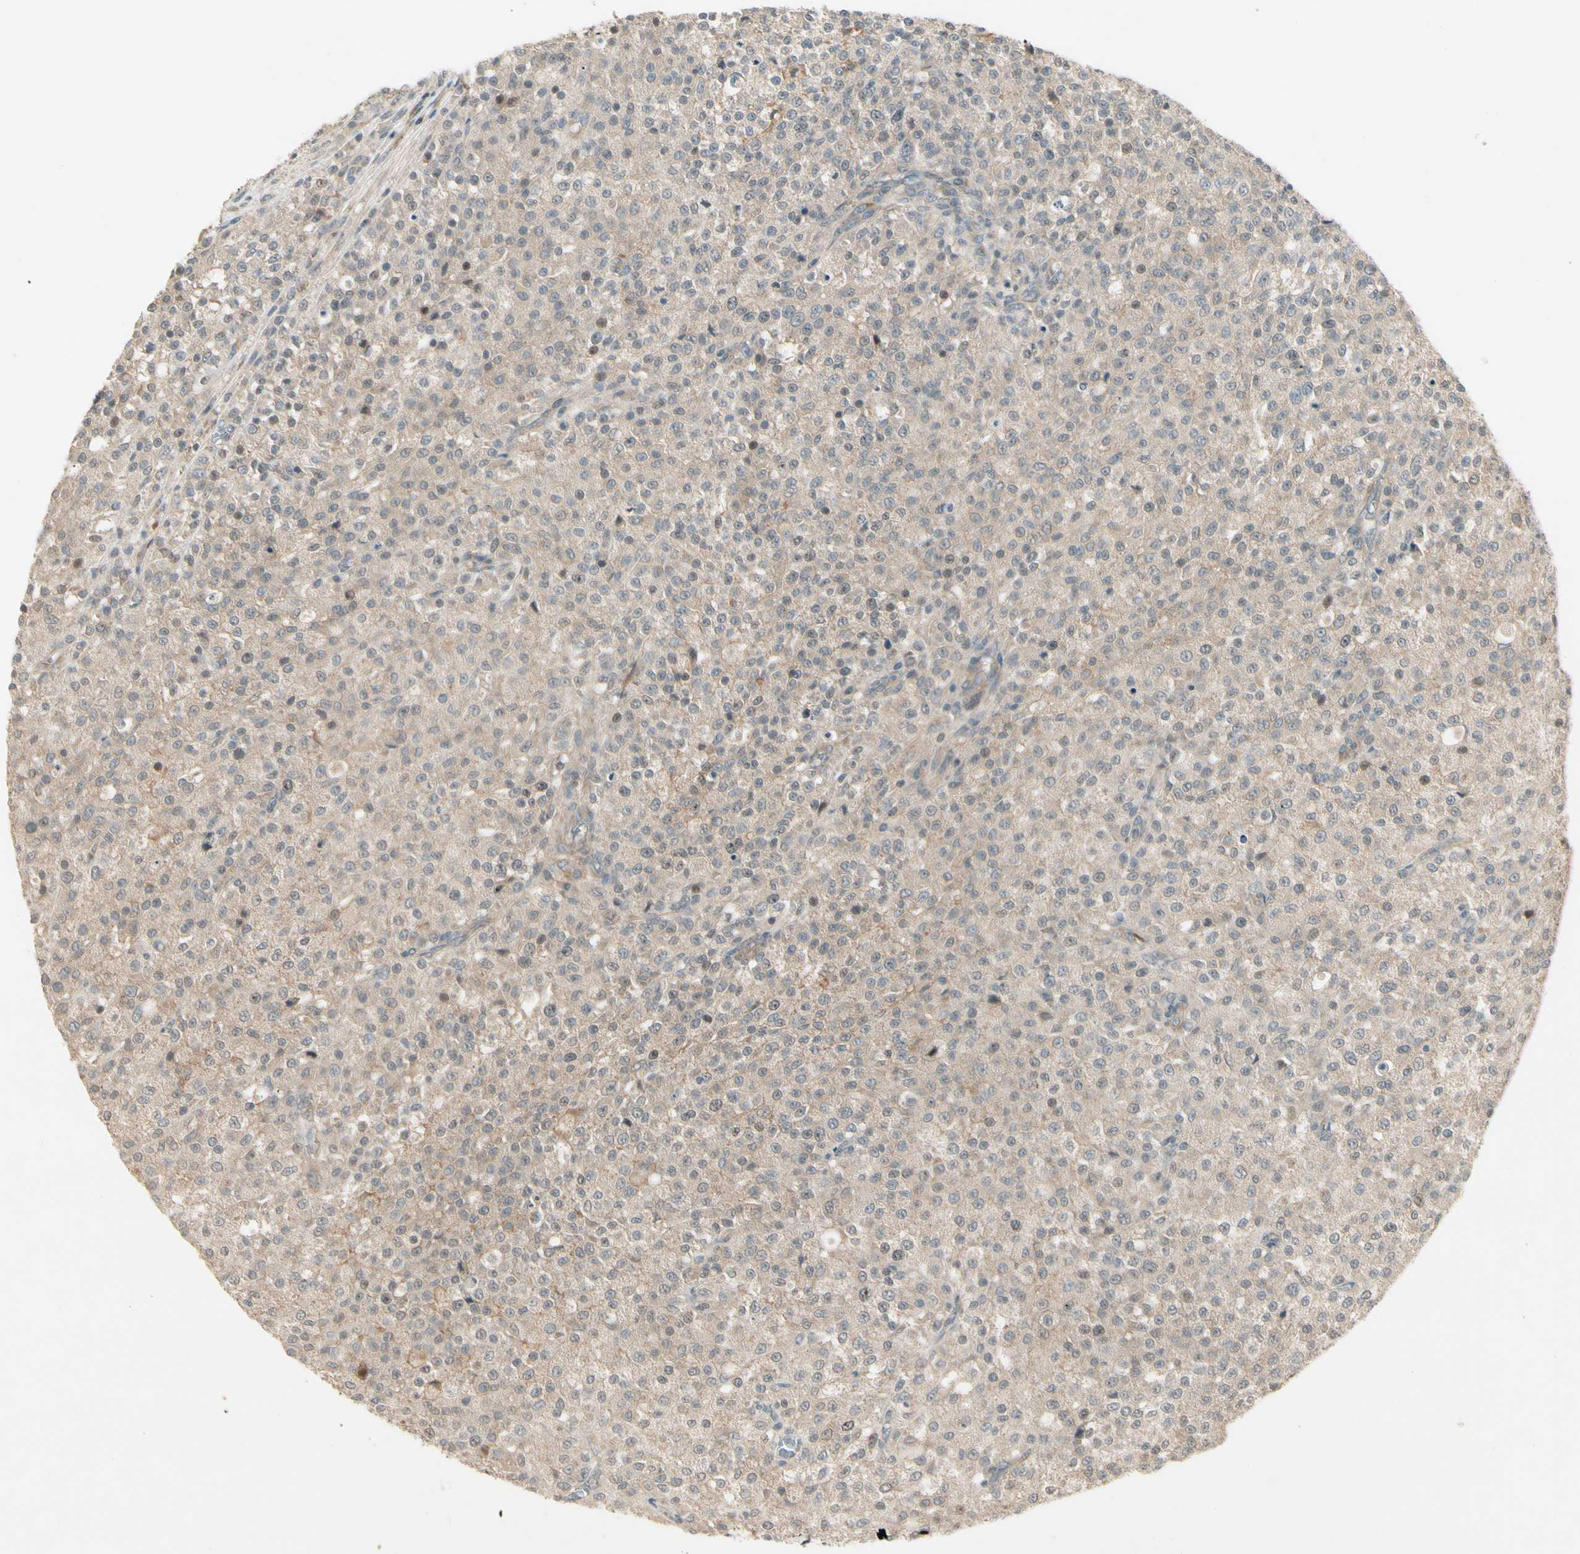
{"staining": {"intensity": "weak", "quantity": ">75%", "location": "cytoplasmic/membranous"}, "tissue": "testis cancer", "cell_type": "Tumor cells", "image_type": "cancer", "snomed": [{"axis": "morphology", "description": "Seminoma, NOS"}, {"axis": "topography", "description": "Testis"}], "caption": "This is a photomicrograph of immunohistochemistry (IHC) staining of testis cancer (seminoma), which shows weak positivity in the cytoplasmic/membranous of tumor cells.", "gene": "FHDC1", "patient": {"sex": "male", "age": 59}}